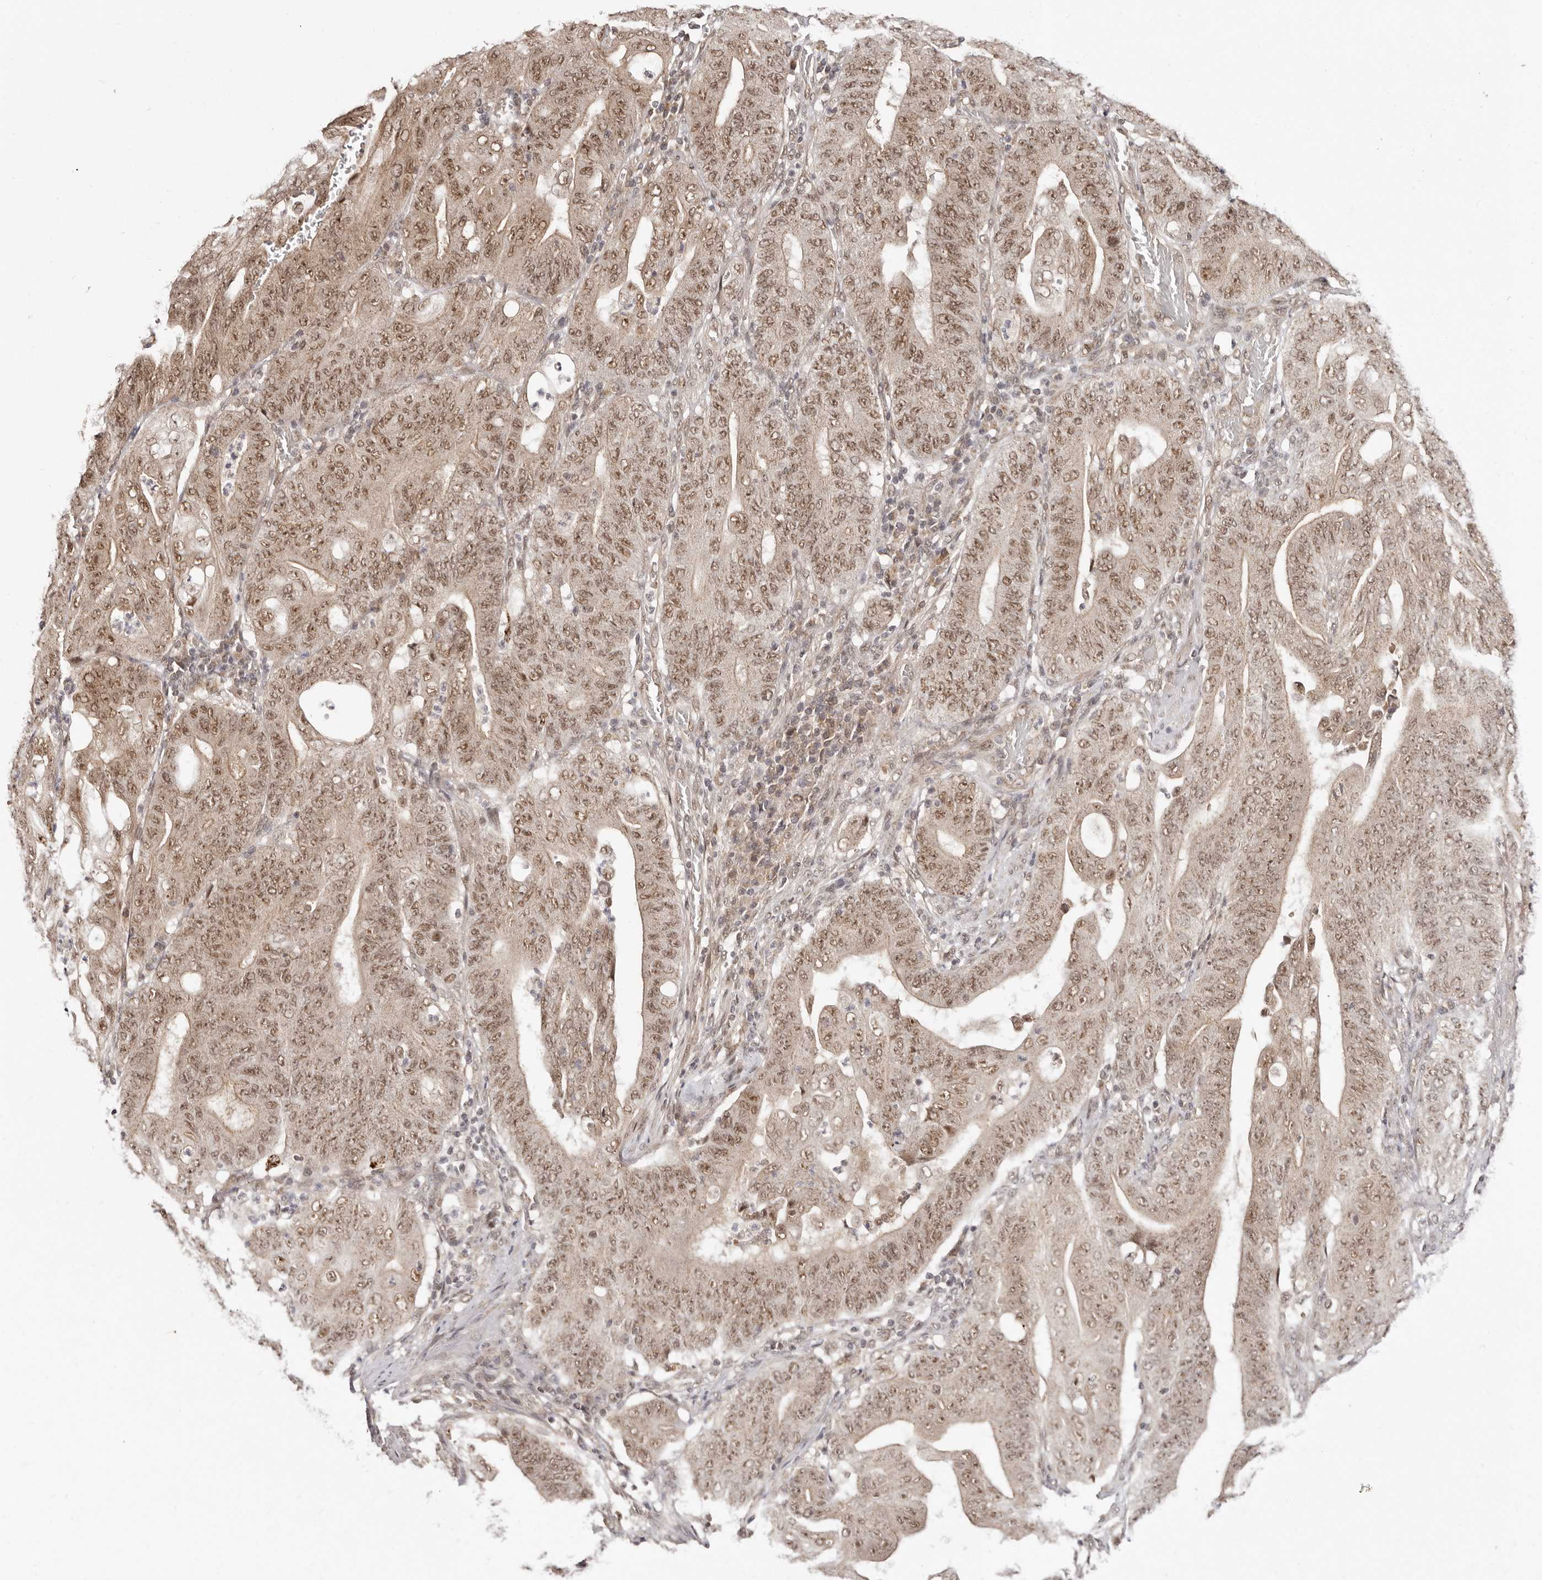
{"staining": {"intensity": "moderate", "quantity": ">75%", "location": "nuclear"}, "tissue": "stomach cancer", "cell_type": "Tumor cells", "image_type": "cancer", "snomed": [{"axis": "morphology", "description": "Adenocarcinoma, NOS"}, {"axis": "topography", "description": "Stomach"}], "caption": "The histopathology image reveals a brown stain indicating the presence of a protein in the nuclear of tumor cells in stomach cancer.", "gene": "MED8", "patient": {"sex": "female", "age": 73}}